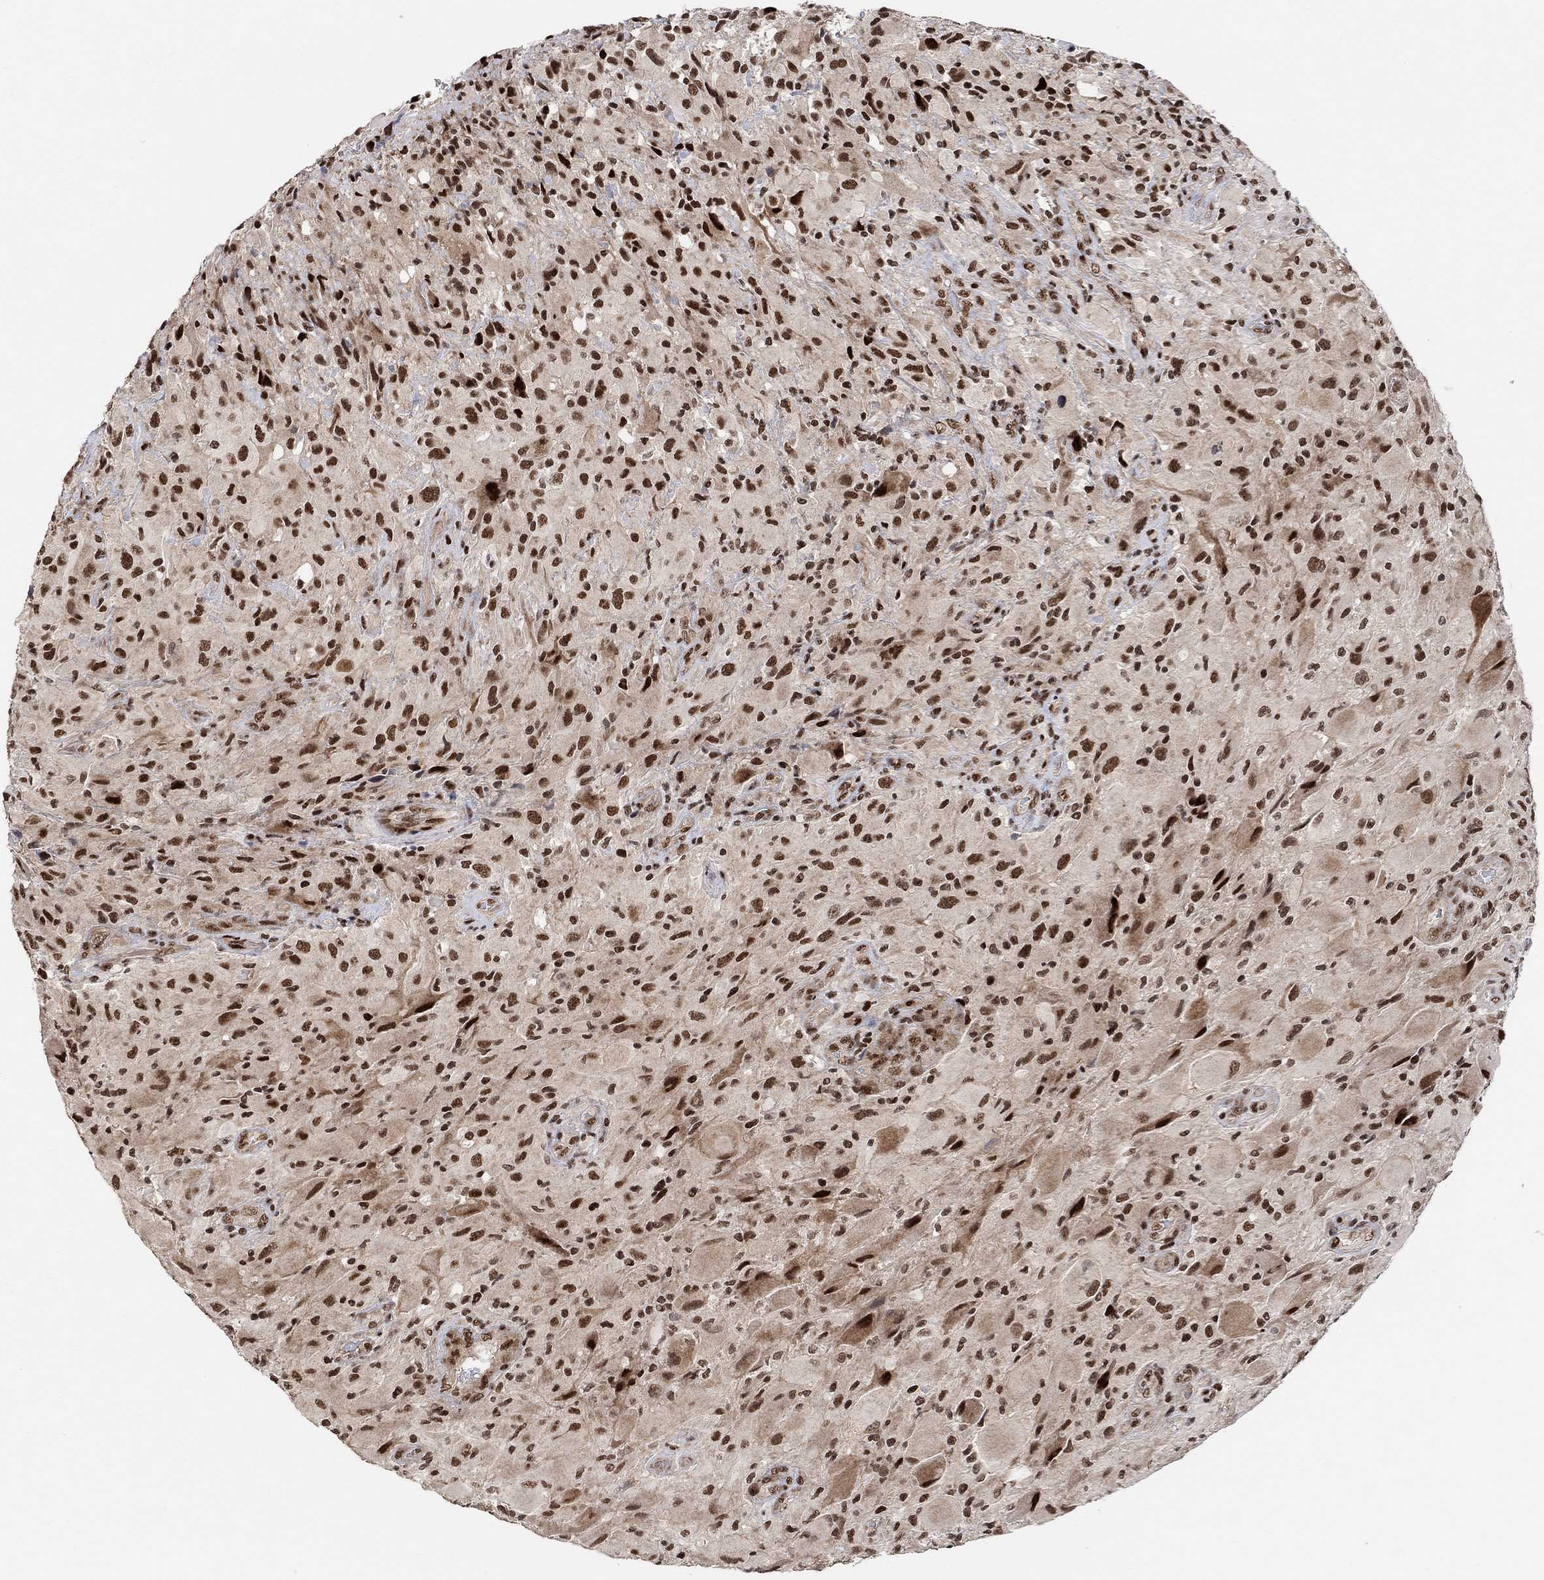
{"staining": {"intensity": "strong", "quantity": ">75%", "location": "nuclear"}, "tissue": "glioma", "cell_type": "Tumor cells", "image_type": "cancer", "snomed": [{"axis": "morphology", "description": "Glioma, malignant, High grade"}, {"axis": "topography", "description": "Cerebral cortex"}], "caption": "About >75% of tumor cells in human high-grade glioma (malignant) display strong nuclear protein staining as visualized by brown immunohistochemical staining.", "gene": "E4F1", "patient": {"sex": "male", "age": 35}}